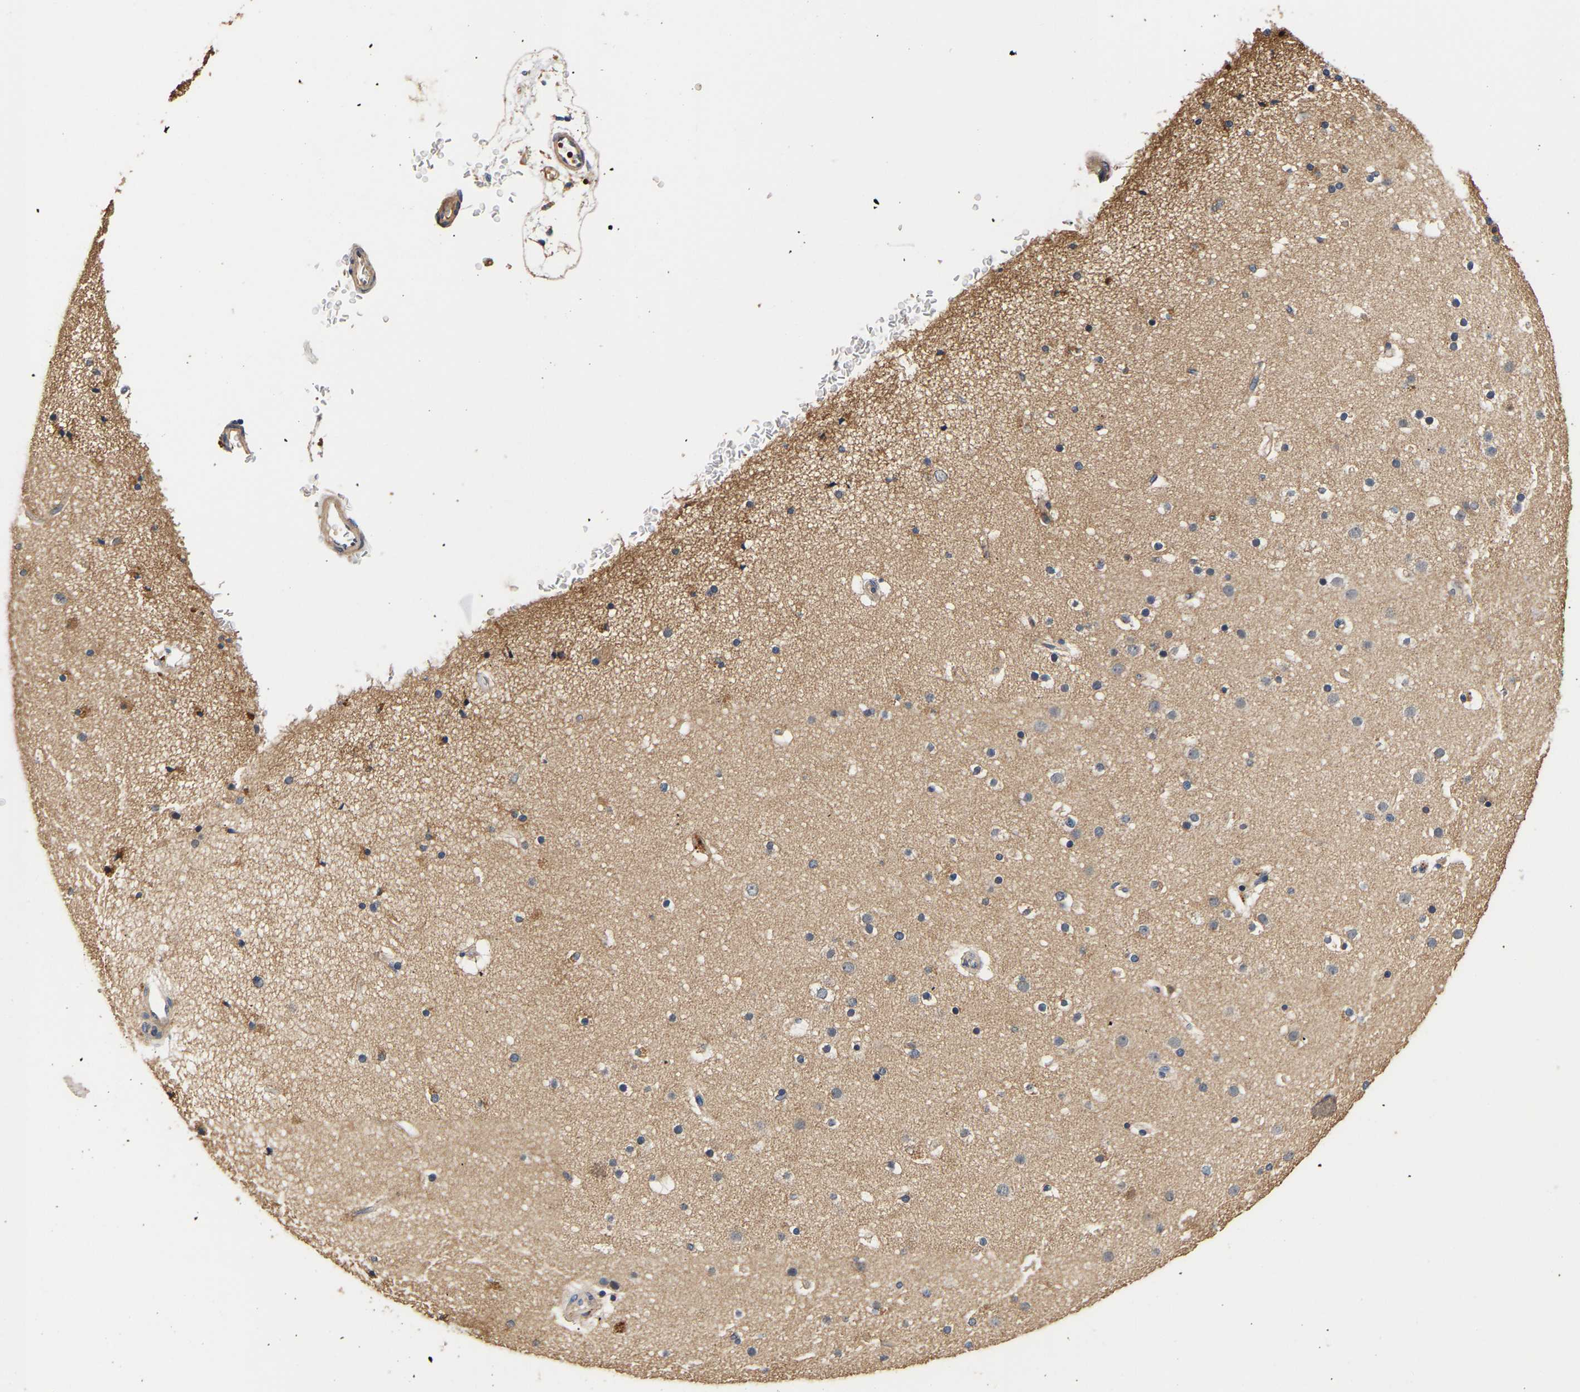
{"staining": {"intensity": "weak", "quantity": ">75%", "location": "cytoplasmic/membranous"}, "tissue": "cerebral cortex", "cell_type": "Endothelial cells", "image_type": "normal", "snomed": [{"axis": "morphology", "description": "Normal tissue, NOS"}, {"axis": "topography", "description": "Cerebral cortex"}], "caption": "Protein staining of normal cerebral cortex reveals weak cytoplasmic/membranous expression in about >75% of endothelial cells.", "gene": "LRBA", "patient": {"sex": "male", "age": 57}}